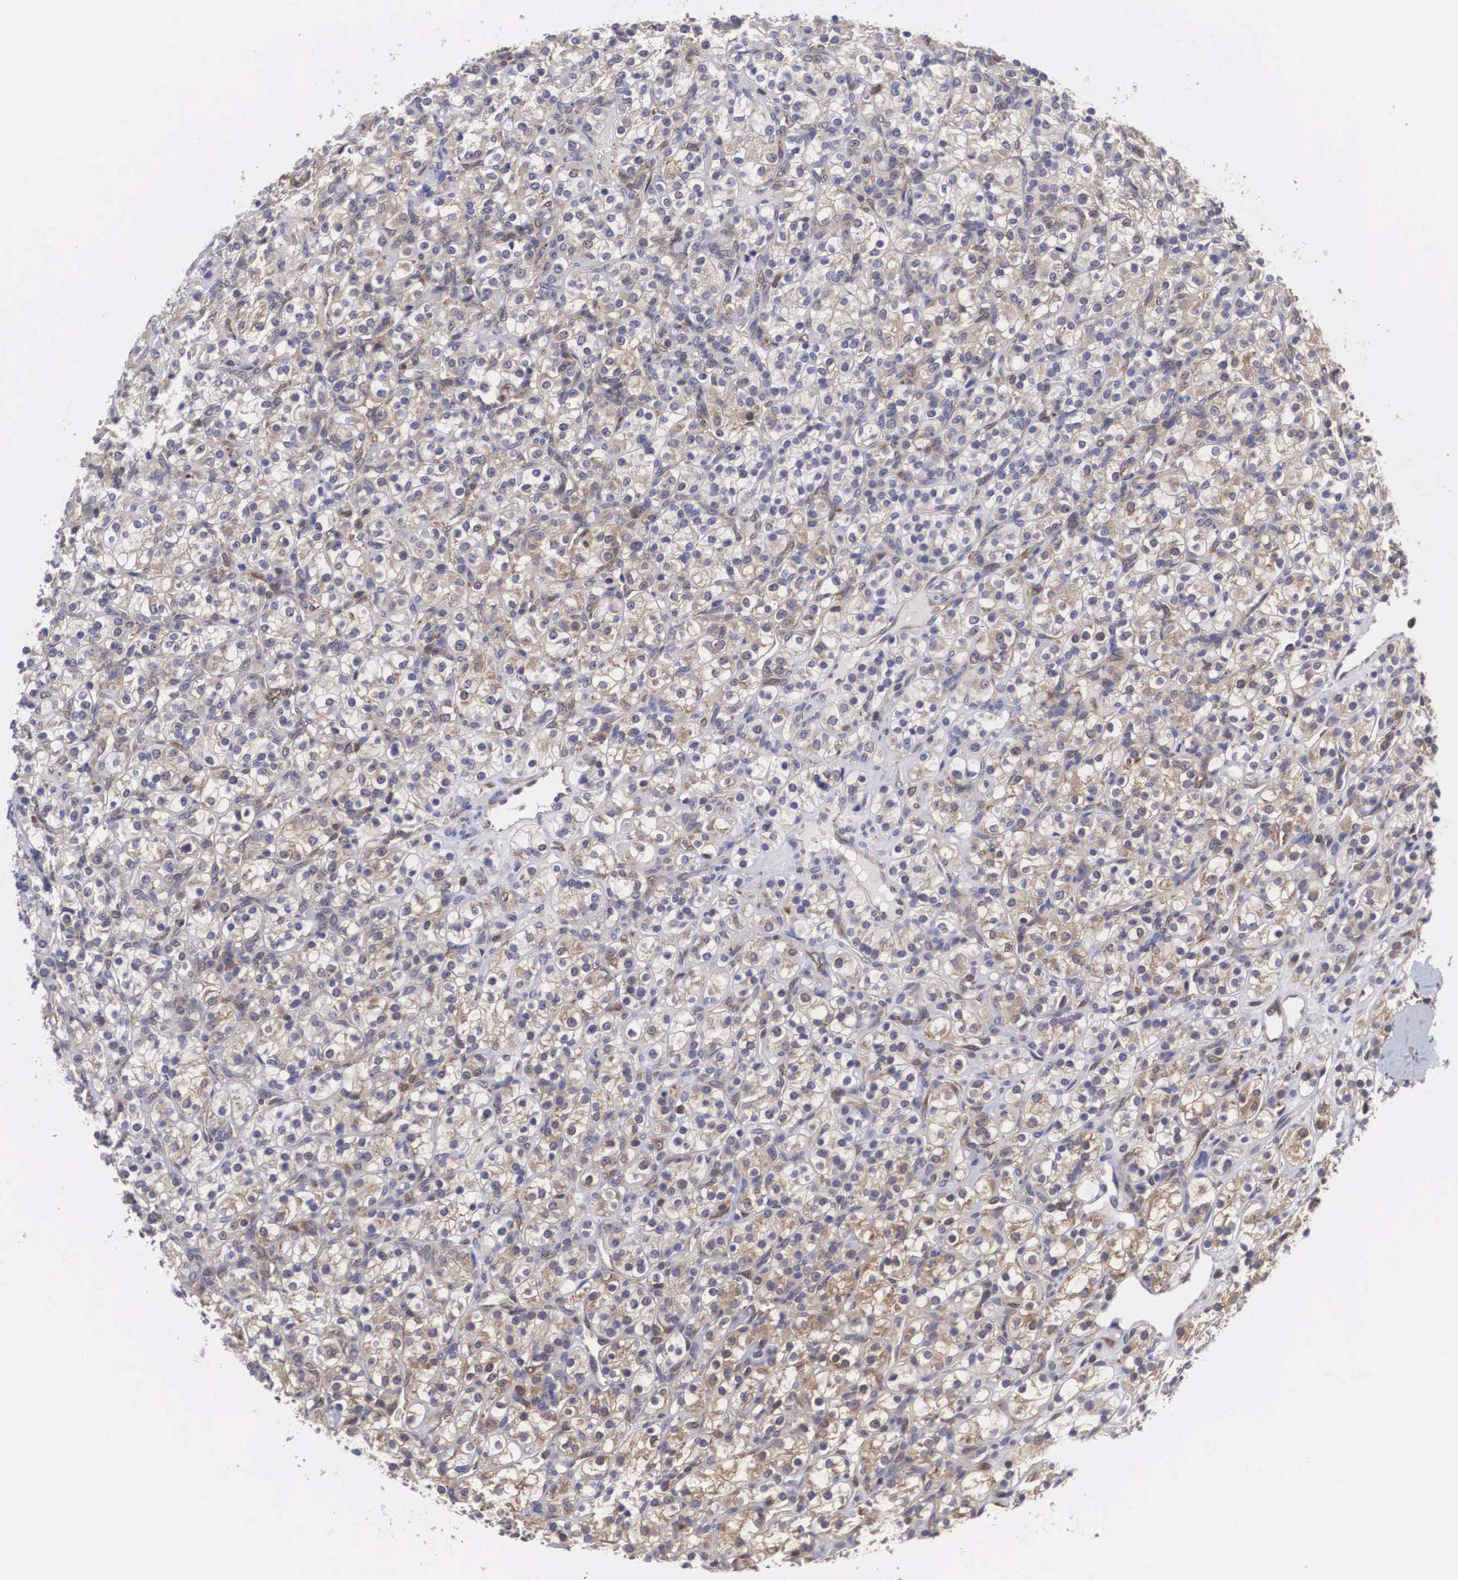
{"staining": {"intensity": "weak", "quantity": "25%-75%", "location": "cytoplasmic/membranous,nuclear"}, "tissue": "renal cancer", "cell_type": "Tumor cells", "image_type": "cancer", "snomed": [{"axis": "morphology", "description": "Adenocarcinoma, NOS"}, {"axis": "topography", "description": "Kidney"}], "caption": "Immunohistochemistry (IHC) (DAB) staining of renal cancer reveals weak cytoplasmic/membranous and nuclear protein positivity in approximately 25%-75% of tumor cells.", "gene": "ADSL", "patient": {"sex": "male", "age": 77}}